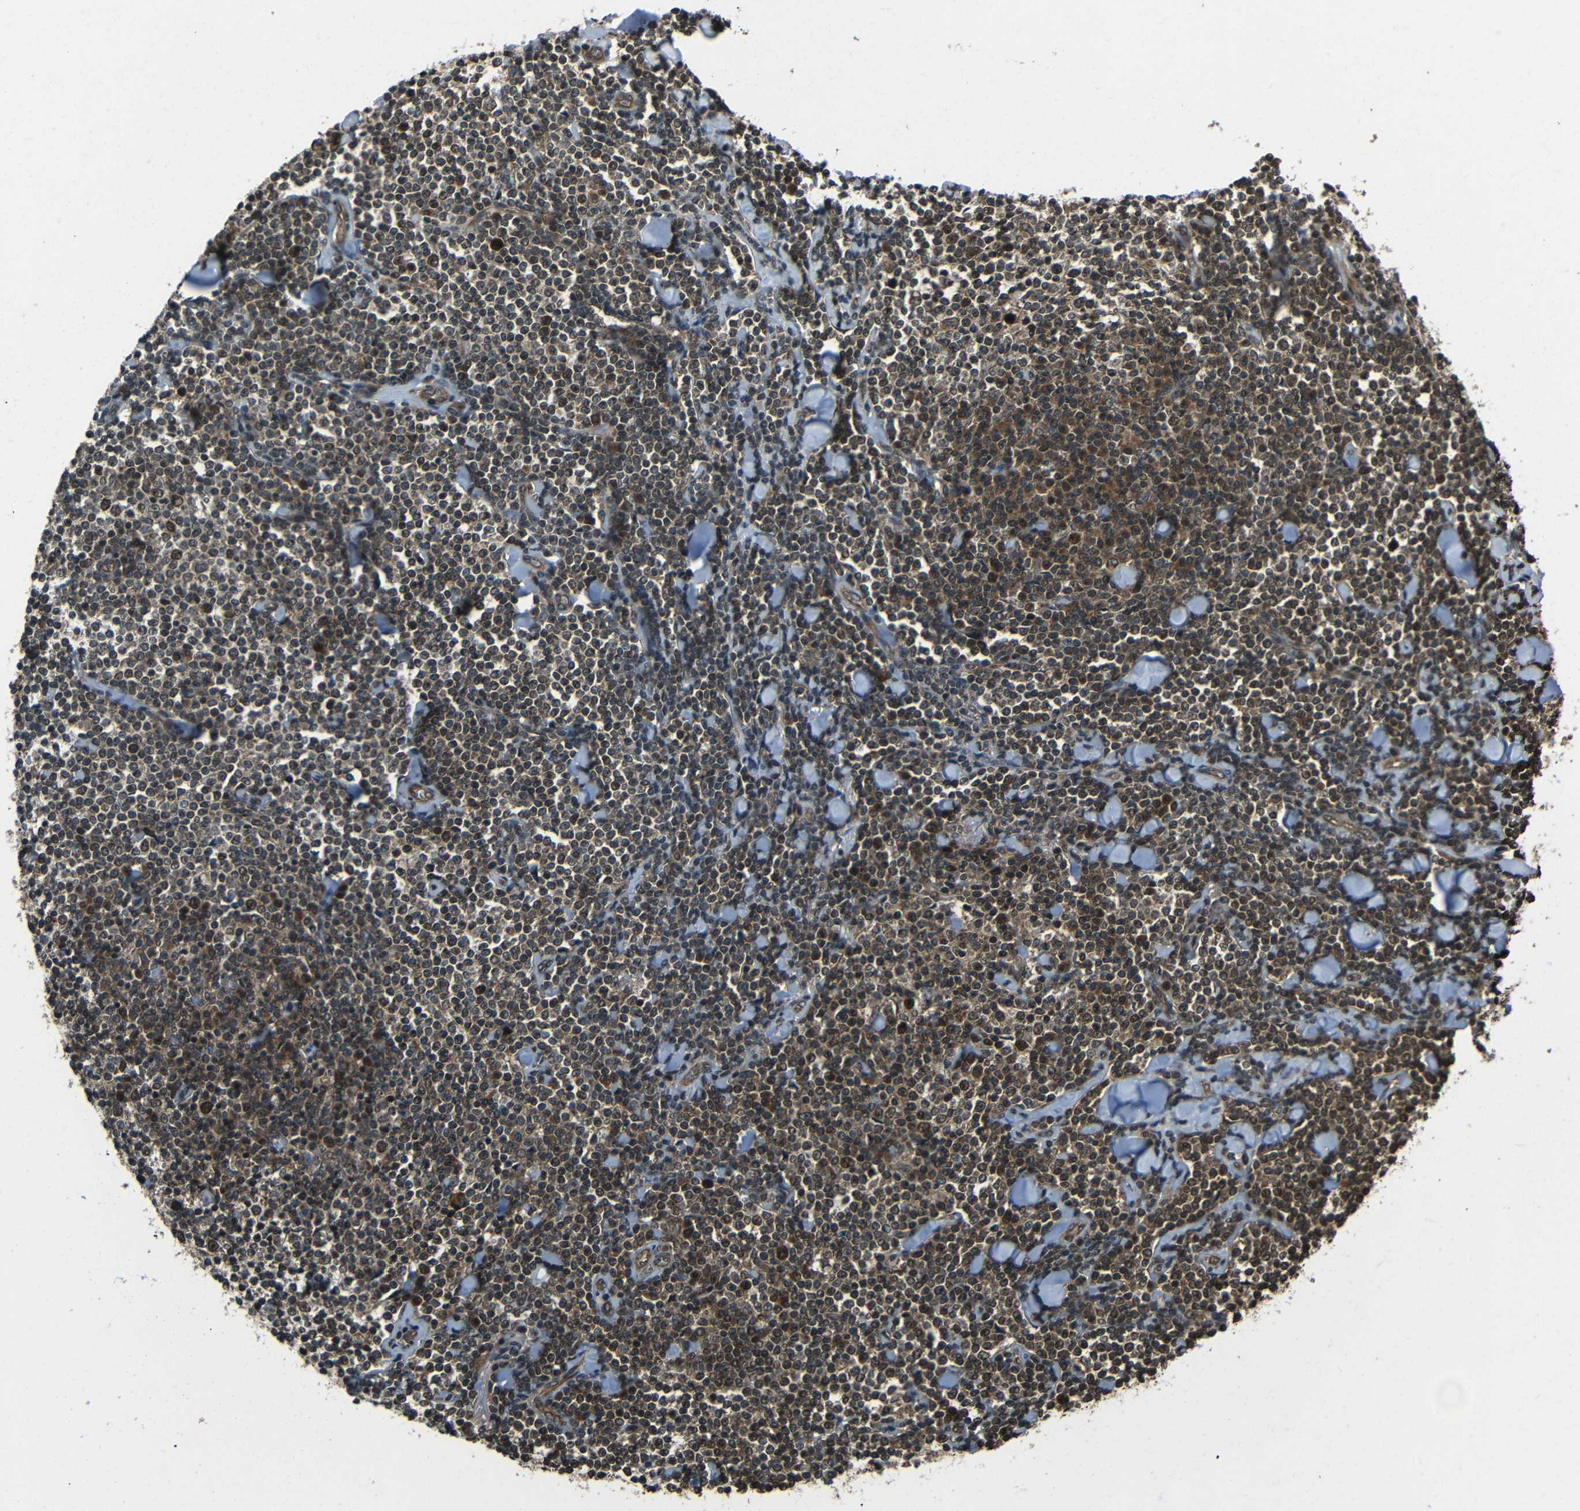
{"staining": {"intensity": "moderate", "quantity": "25%-75%", "location": "cytoplasmic/membranous,nuclear"}, "tissue": "lymphoma", "cell_type": "Tumor cells", "image_type": "cancer", "snomed": [{"axis": "morphology", "description": "Malignant lymphoma, non-Hodgkin's type, Low grade"}, {"axis": "topography", "description": "Soft tissue"}], "caption": "Immunohistochemistry (IHC) of human low-grade malignant lymphoma, non-Hodgkin's type displays medium levels of moderate cytoplasmic/membranous and nuclear positivity in about 25%-75% of tumor cells.", "gene": "PLK2", "patient": {"sex": "male", "age": 92}}